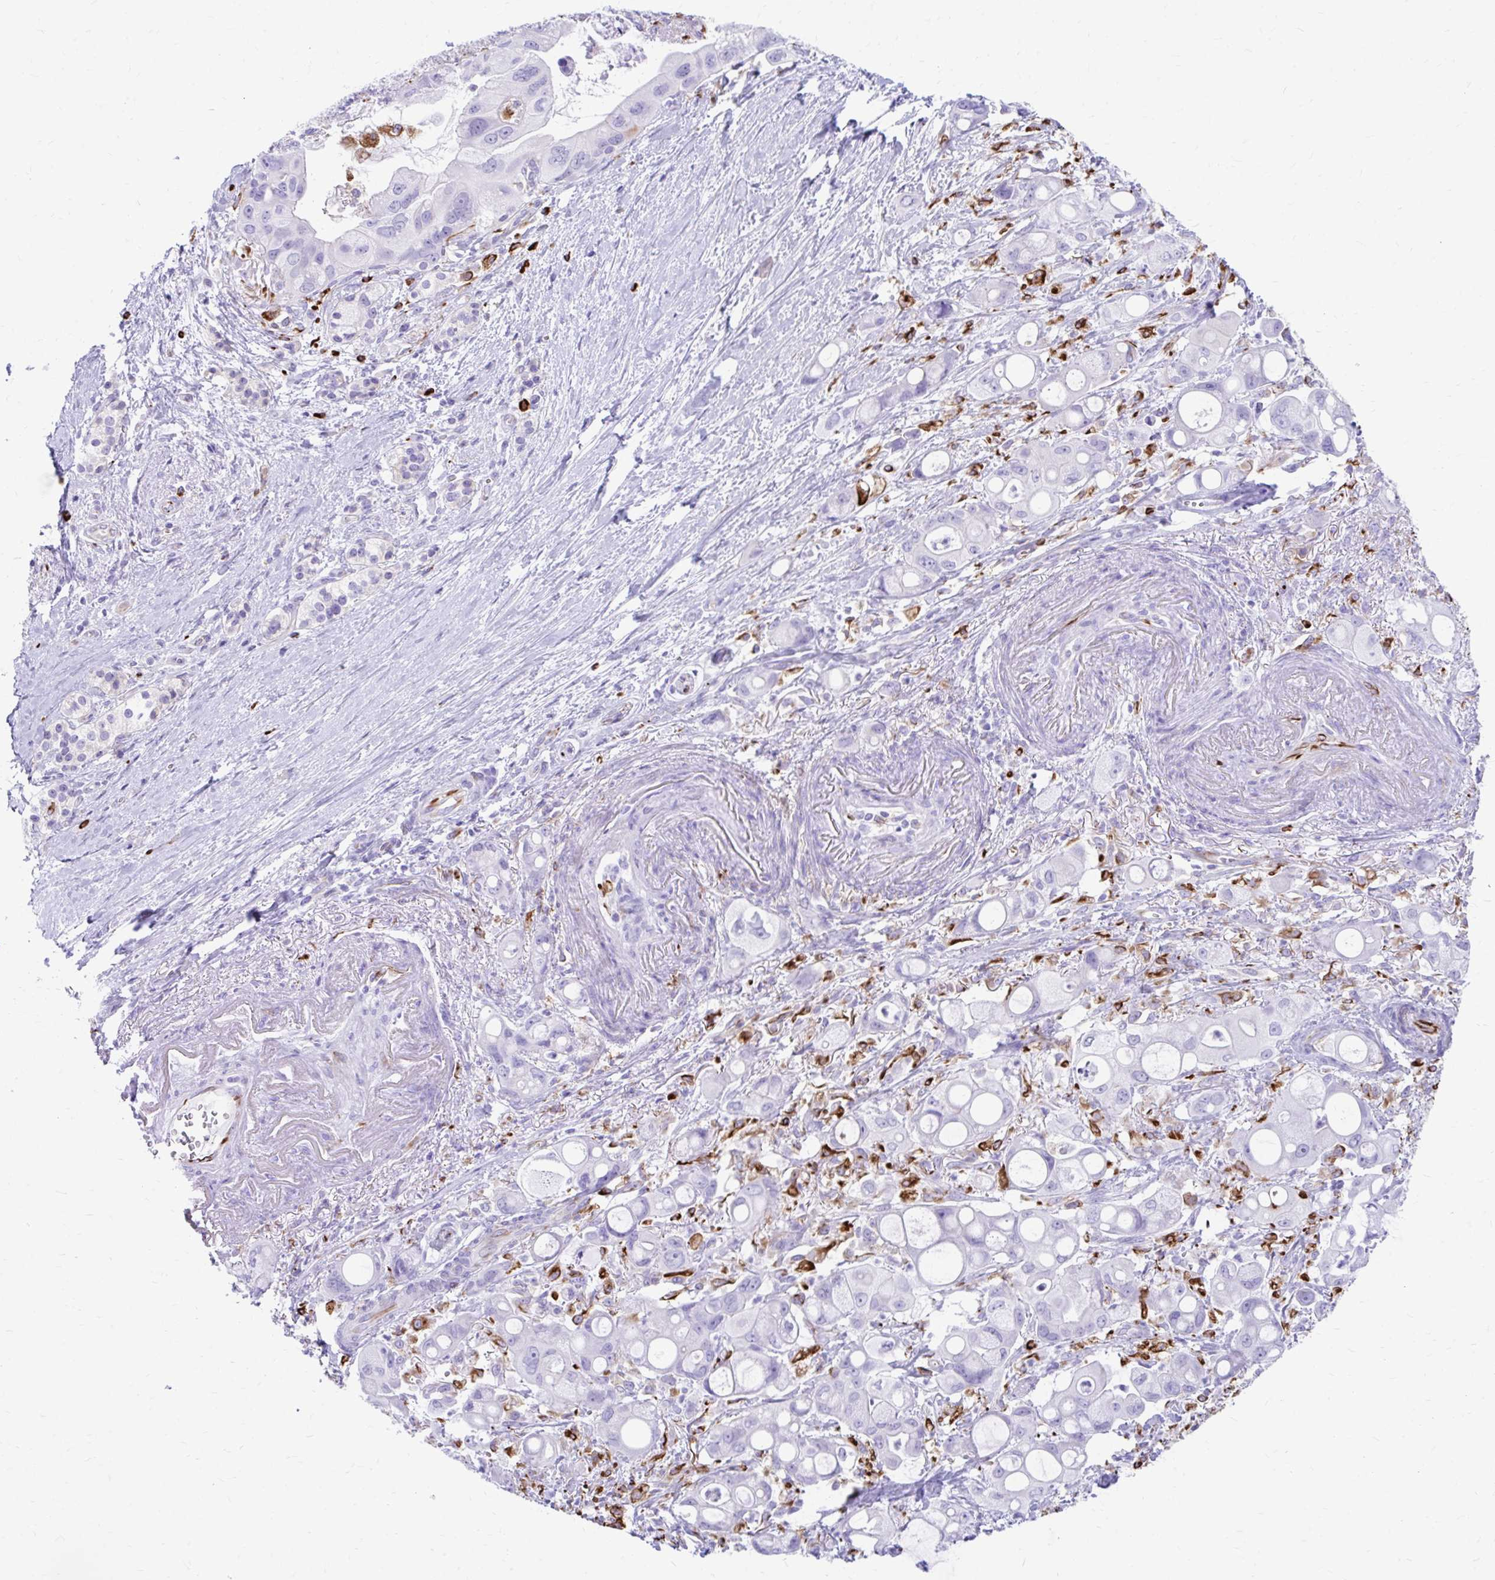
{"staining": {"intensity": "negative", "quantity": "none", "location": "none"}, "tissue": "pancreatic cancer", "cell_type": "Tumor cells", "image_type": "cancer", "snomed": [{"axis": "morphology", "description": "Adenocarcinoma, NOS"}, {"axis": "topography", "description": "Pancreas"}], "caption": "DAB immunohistochemical staining of adenocarcinoma (pancreatic) exhibits no significant positivity in tumor cells.", "gene": "ZNF699", "patient": {"sex": "male", "age": 68}}